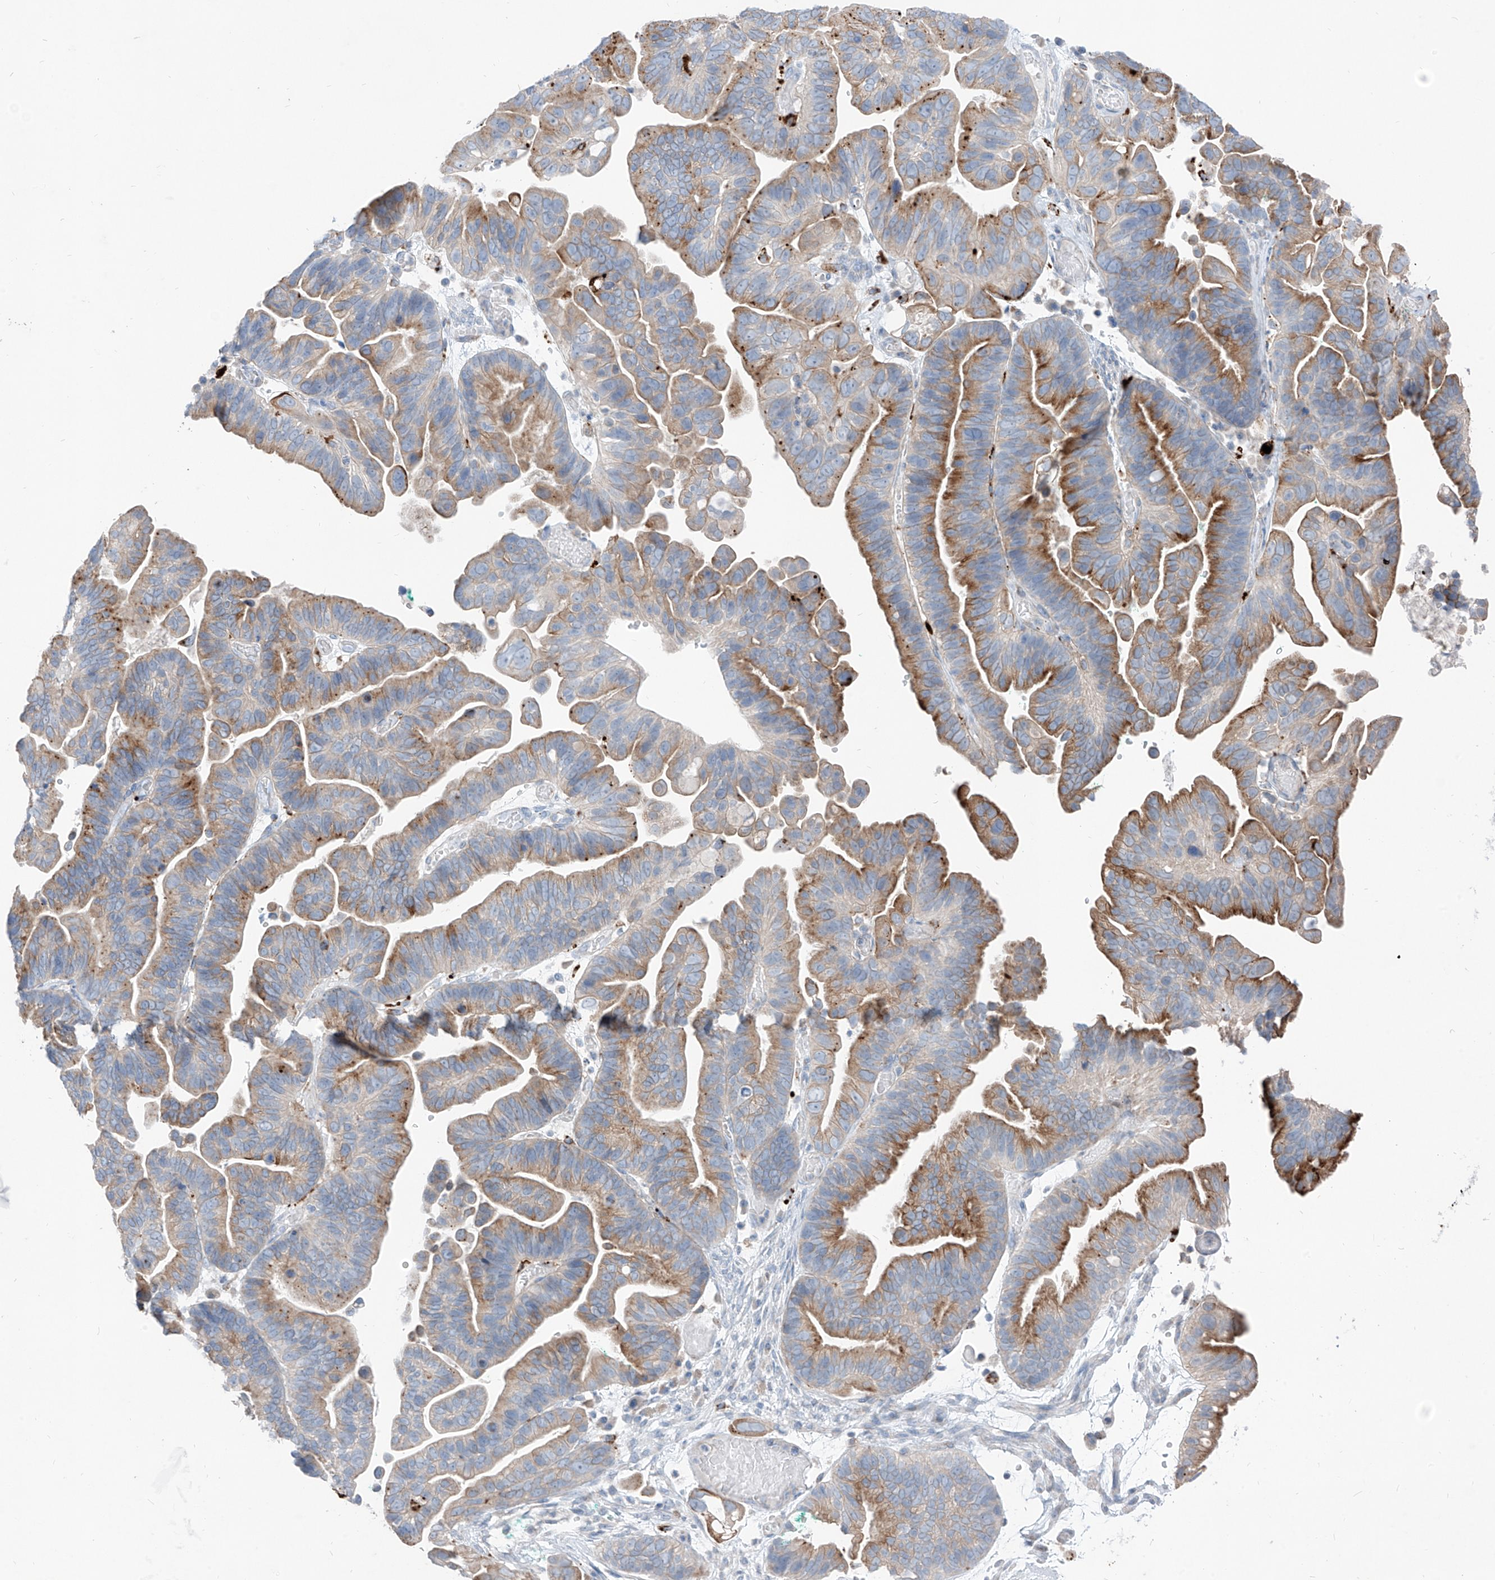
{"staining": {"intensity": "moderate", "quantity": ">75%", "location": "cytoplasmic/membranous"}, "tissue": "ovarian cancer", "cell_type": "Tumor cells", "image_type": "cancer", "snomed": [{"axis": "morphology", "description": "Cystadenocarcinoma, serous, NOS"}, {"axis": "topography", "description": "Ovary"}], "caption": "High-magnification brightfield microscopy of ovarian cancer (serous cystadenocarcinoma) stained with DAB (brown) and counterstained with hematoxylin (blue). tumor cells exhibit moderate cytoplasmic/membranous expression is present in approximately>75% of cells.", "gene": "GPR137C", "patient": {"sex": "female", "age": 56}}